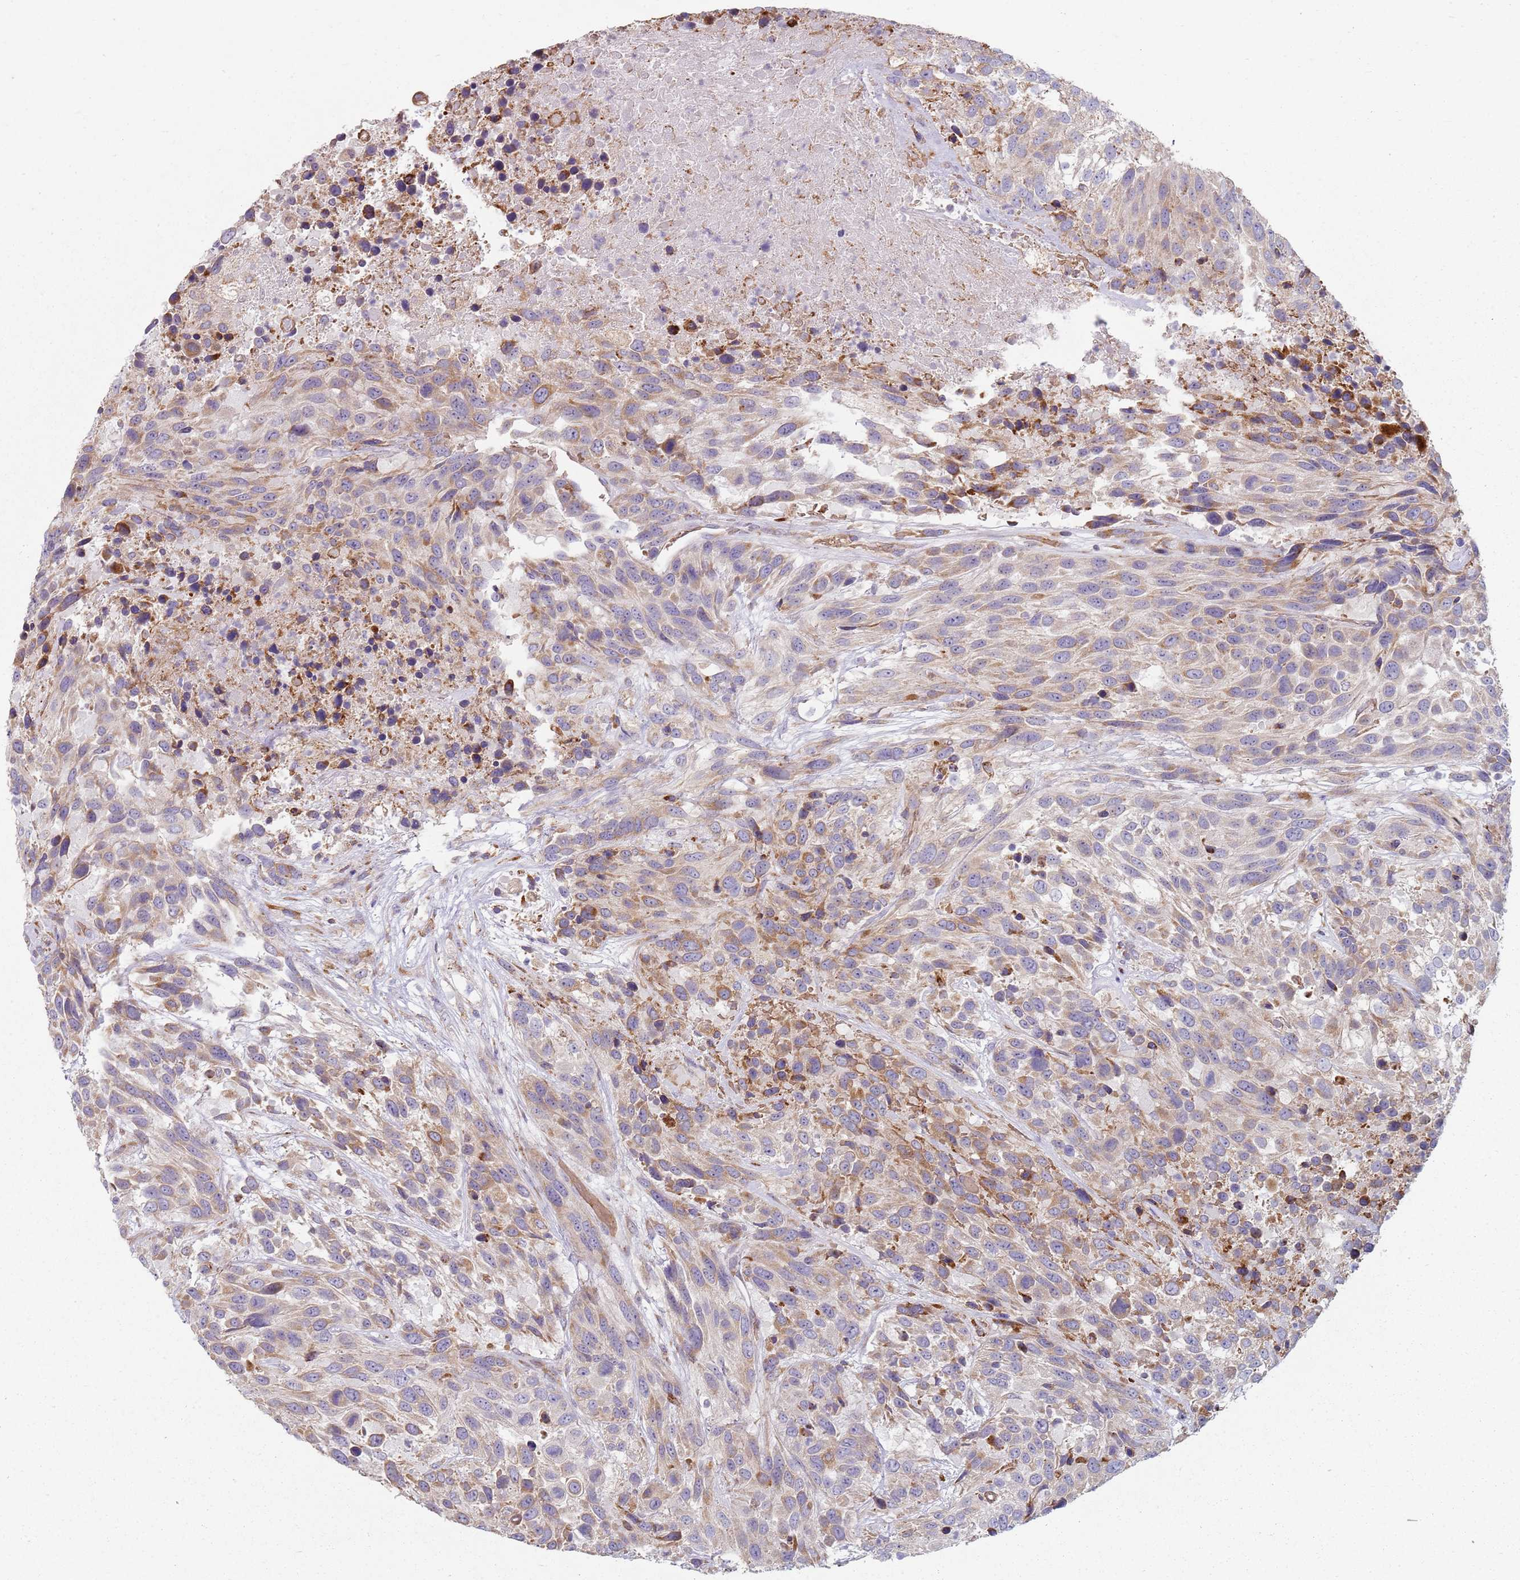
{"staining": {"intensity": "moderate", "quantity": "25%-75%", "location": "cytoplasmic/membranous"}, "tissue": "urothelial cancer", "cell_type": "Tumor cells", "image_type": "cancer", "snomed": [{"axis": "morphology", "description": "Urothelial carcinoma, High grade"}, {"axis": "topography", "description": "Urinary bladder"}], "caption": "High-grade urothelial carcinoma stained with a protein marker shows moderate staining in tumor cells.", "gene": "SPATA2", "patient": {"sex": "female", "age": 70}}